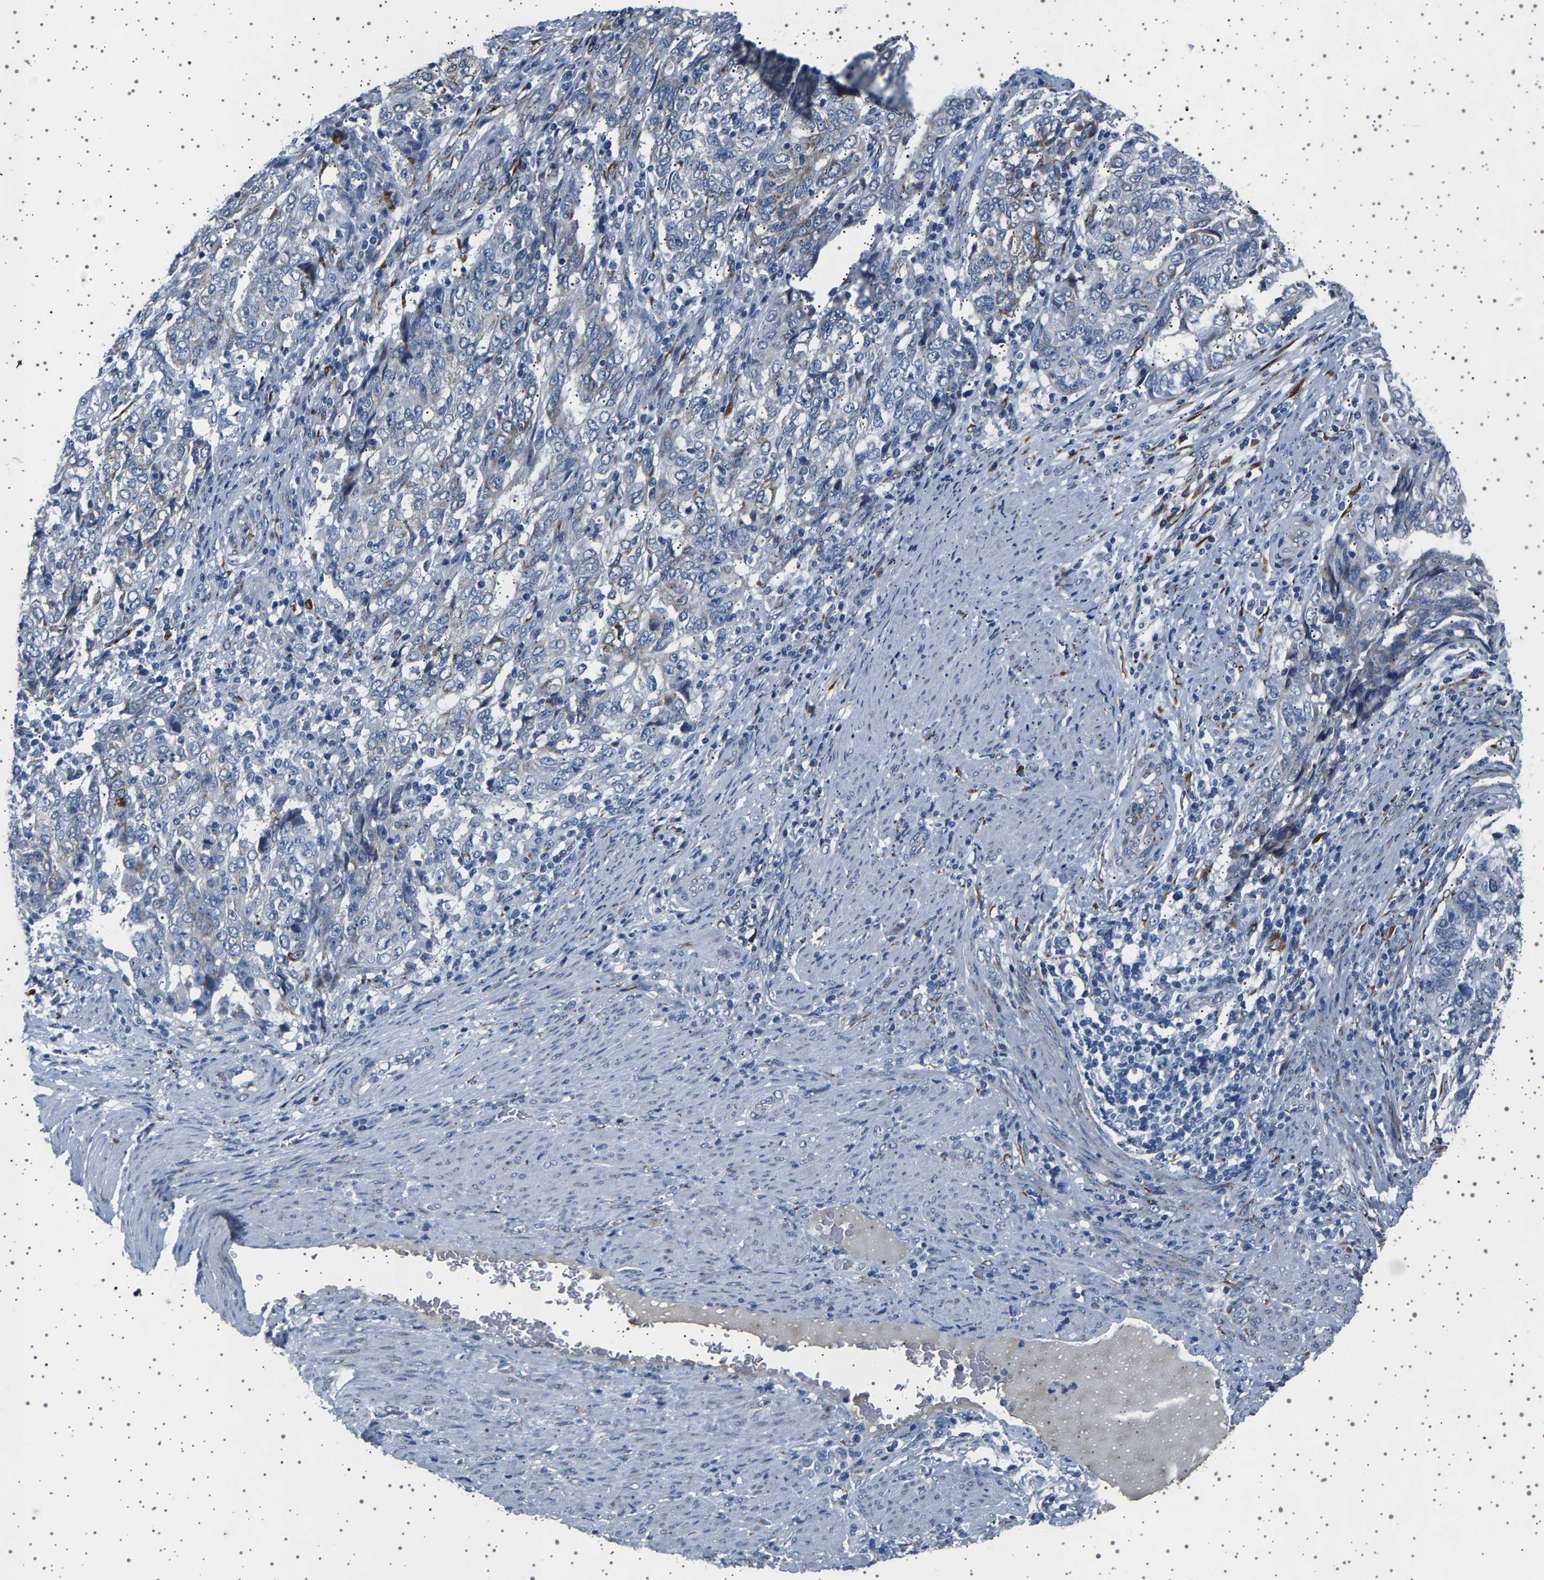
{"staining": {"intensity": "weak", "quantity": "<25%", "location": "cytoplasmic/membranous"}, "tissue": "endometrial cancer", "cell_type": "Tumor cells", "image_type": "cancer", "snomed": [{"axis": "morphology", "description": "Adenocarcinoma, NOS"}, {"axis": "topography", "description": "Endometrium"}], "caption": "The immunohistochemistry photomicrograph has no significant positivity in tumor cells of endometrial adenocarcinoma tissue.", "gene": "FTCD", "patient": {"sex": "female", "age": 80}}